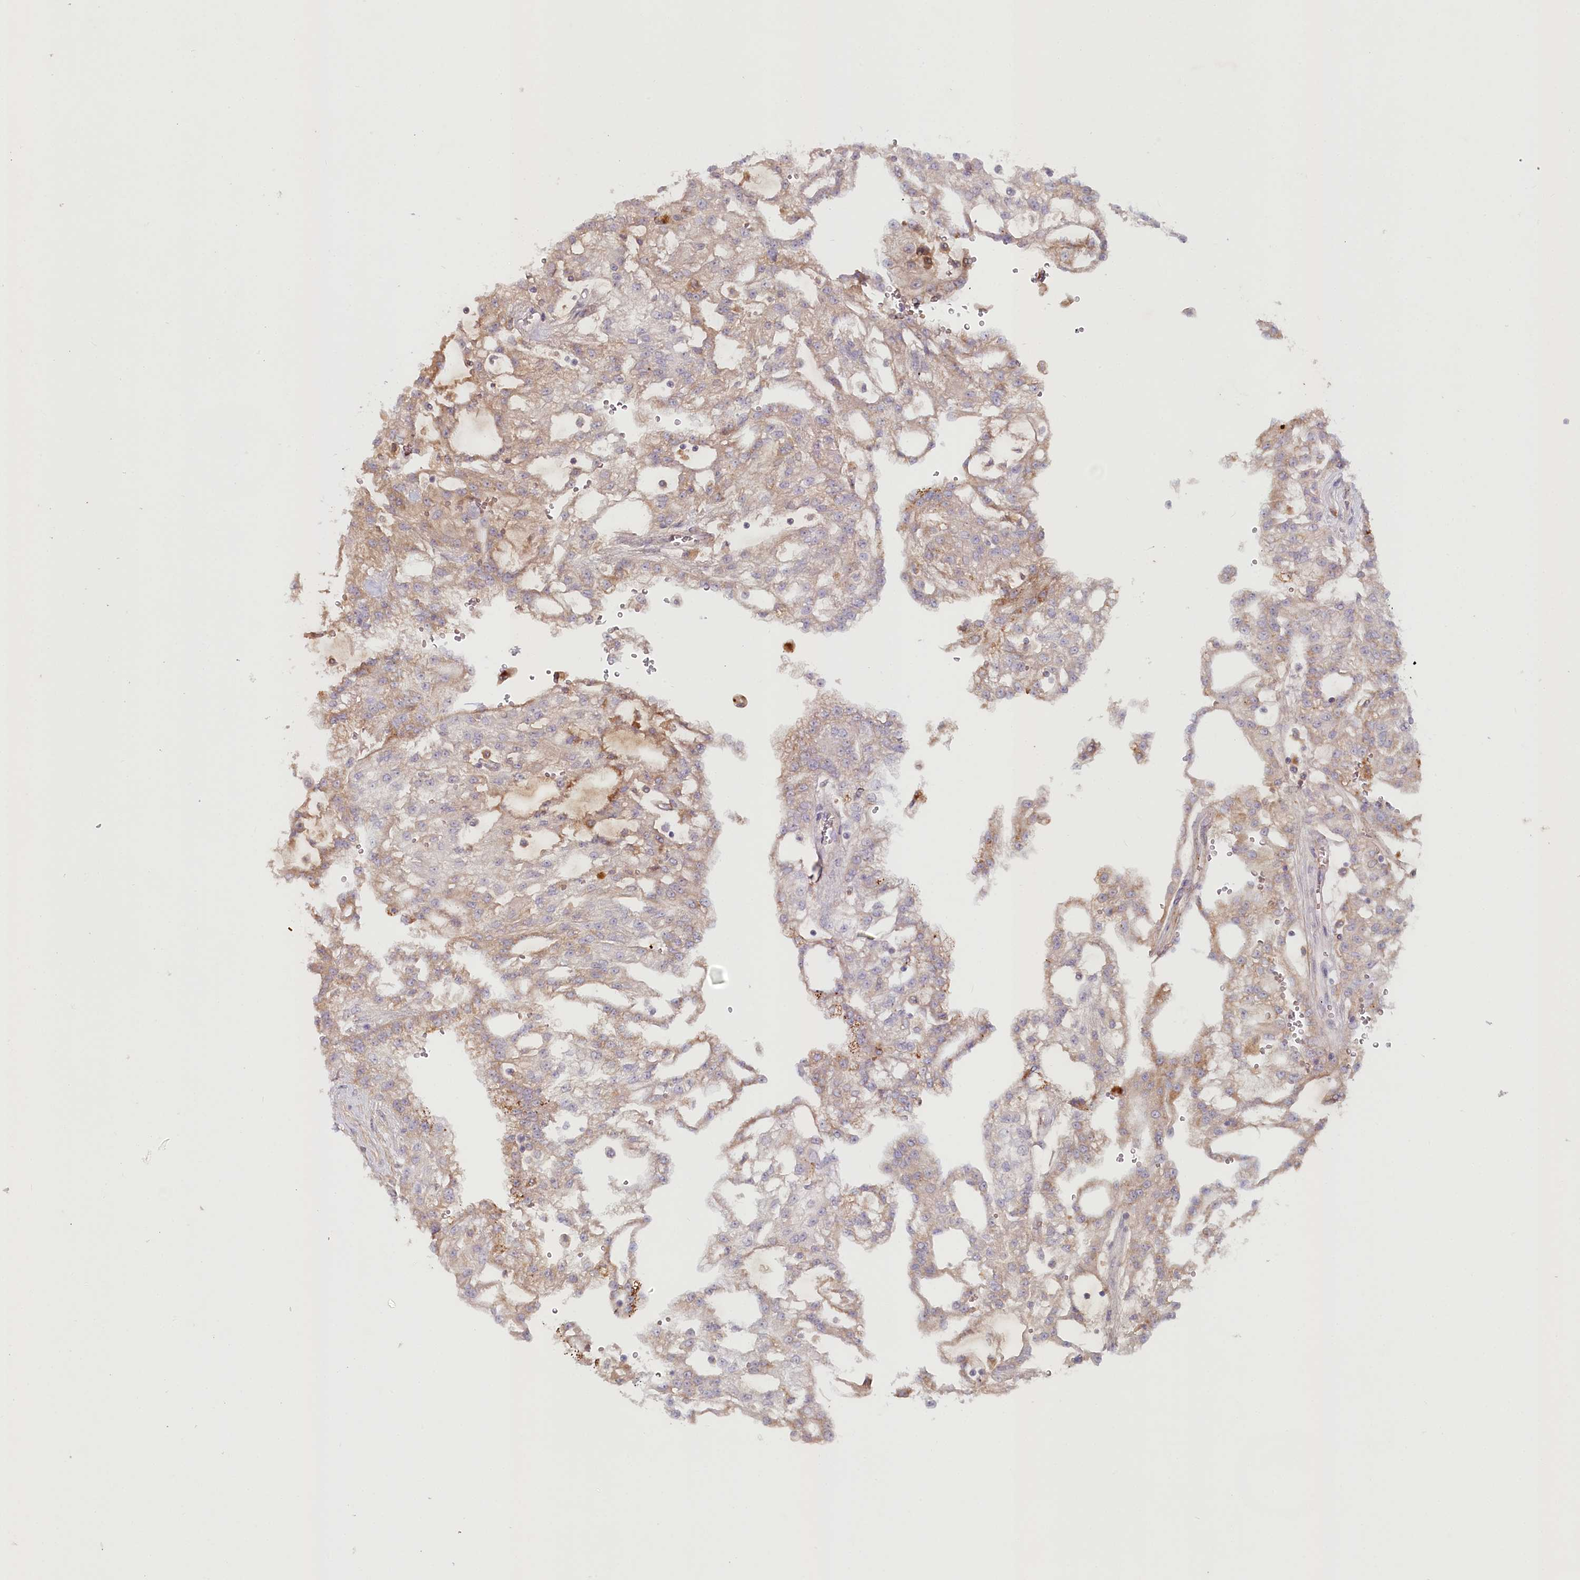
{"staining": {"intensity": "moderate", "quantity": "25%-75%", "location": "cytoplasmic/membranous"}, "tissue": "renal cancer", "cell_type": "Tumor cells", "image_type": "cancer", "snomed": [{"axis": "morphology", "description": "Adenocarcinoma, NOS"}, {"axis": "topography", "description": "Kidney"}], "caption": "Immunohistochemical staining of renal cancer (adenocarcinoma) demonstrates moderate cytoplasmic/membranous protein positivity in approximately 25%-75% of tumor cells.", "gene": "PSAPL1", "patient": {"sex": "male", "age": 63}}